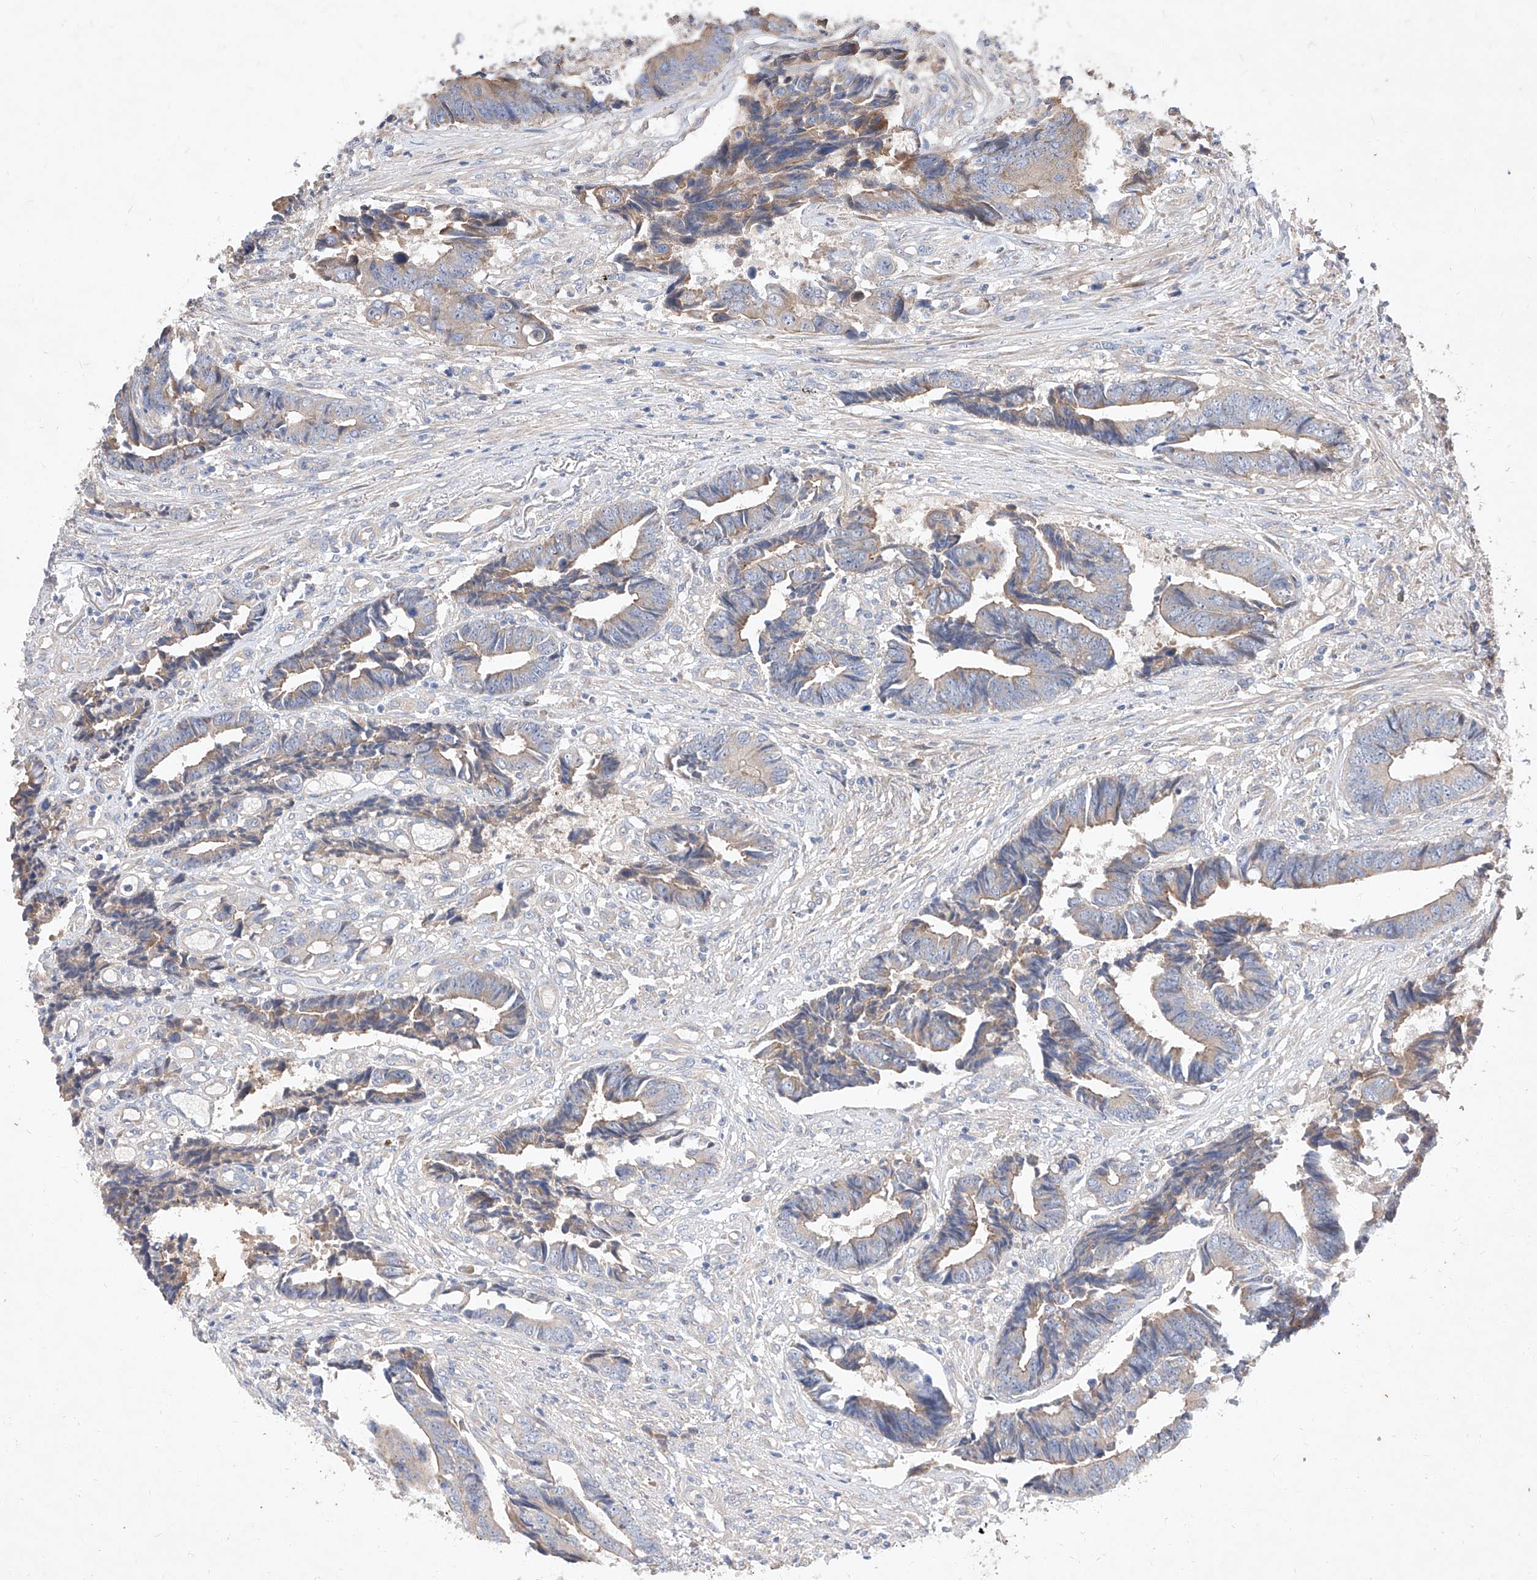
{"staining": {"intensity": "weak", "quantity": "25%-75%", "location": "cytoplasmic/membranous"}, "tissue": "colorectal cancer", "cell_type": "Tumor cells", "image_type": "cancer", "snomed": [{"axis": "morphology", "description": "Adenocarcinoma, NOS"}, {"axis": "topography", "description": "Rectum"}], "caption": "A low amount of weak cytoplasmic/membranous staining is seen in approximately 25%-75% of tumor cells in colorectal adenocarcinoma tissue.", "gene": "DIRAS3", "patient": {"sex": "male", "age": 84}}